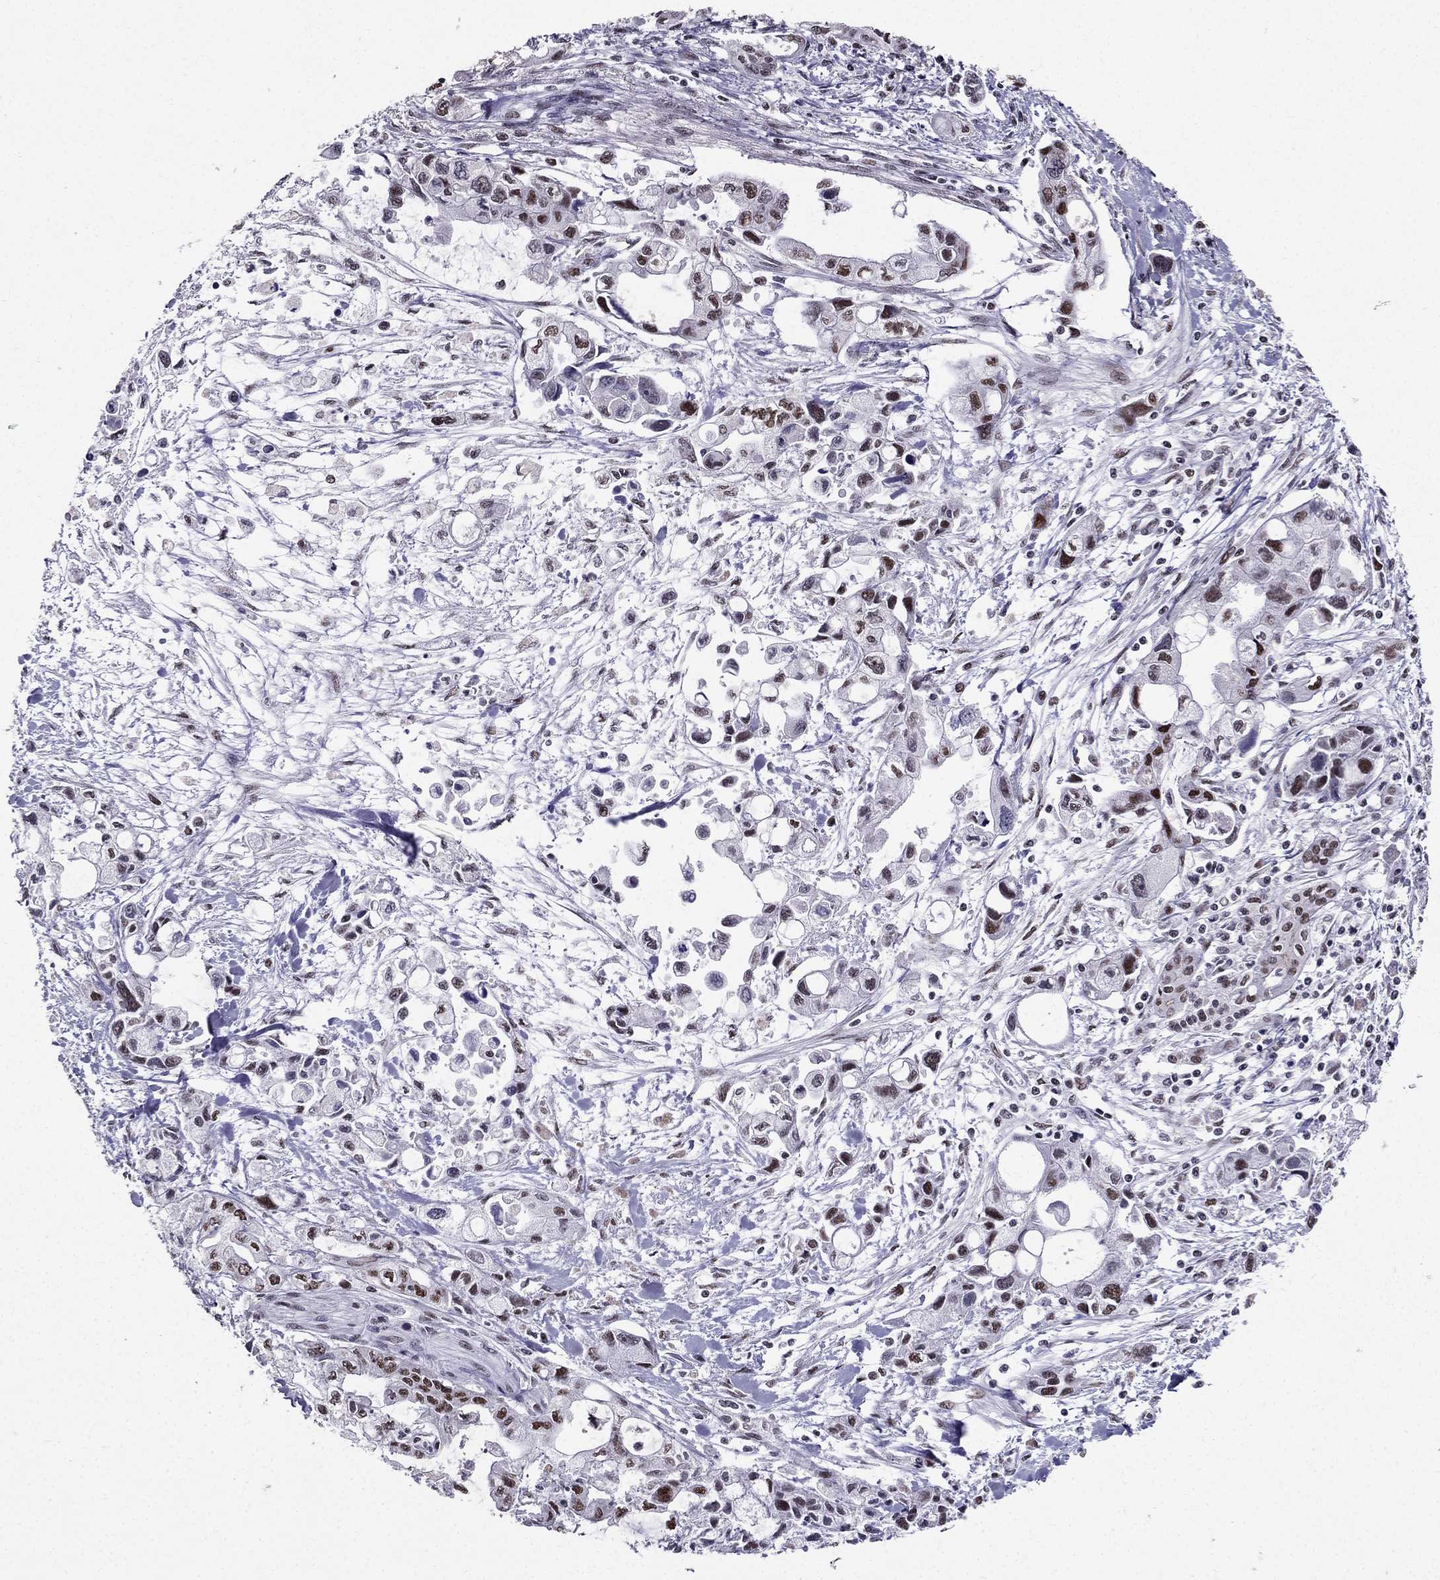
{"staining": {"intensity": "moderate", "quantity": "25%-75%", "location": "nuclear"}, "tissue": "pancreatic cancer", "cell_type": "Tumor cells", "image_type": "cancer", "snomed": [{"axis": "morphology", "description": "Adenocarcinoma, NOS"}, {"axis": "topography", "description": "Pancreas"}], "caption": "DAB (3,3'-diaminobenzidine) immunohistochemical staining of human pancreatic adenocarcinoma demonstrates moderate nuclear protein expression in approximately 25%-75% of tumor cells.", "gene": "ZNF420", "patient": {"sex": "female", "age": 61}}